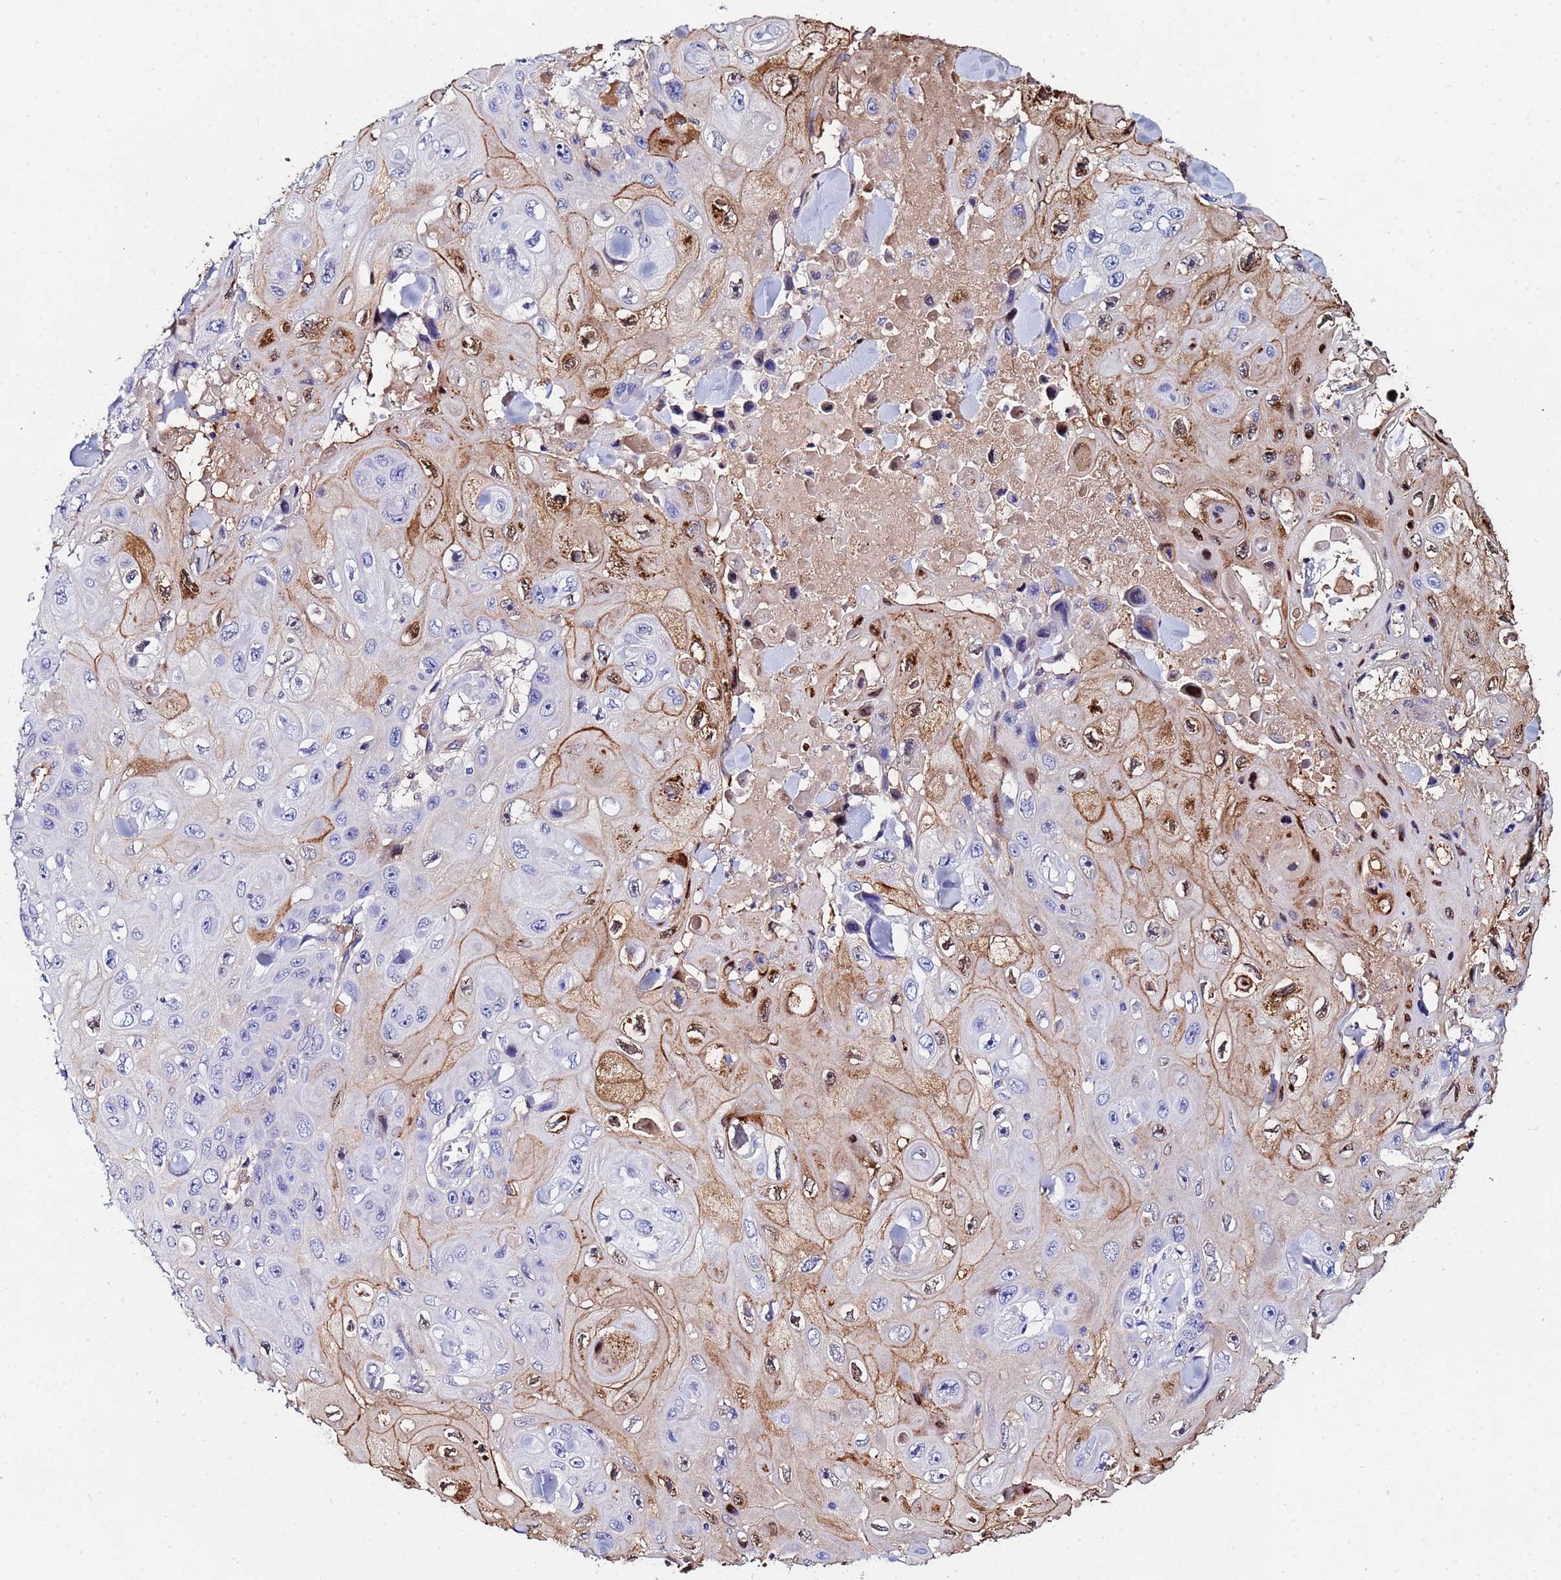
{"staining": {"intensity": "moderate", "quantity": "<25%", "location": "cytoplasmic/membranous,nuclear"}, "tissue": "skin cancer", "cell_type": "Tumor cells", "image_type": "cancer", "snomed": [{"axis": "morphology", "description": "Squamous cell carcinoma, NOS"}, {"axis": "topography", "description": "Skin"}], "caption": "Protein expression analysis of human squamous cell carcinoma (skin) reveals moderate cytoplasmic/membranous and nuclear expression in approximately <25% of tumor cells.", "gene": "TUBAL3", "patient": {"sex": "male", "age": 82}}